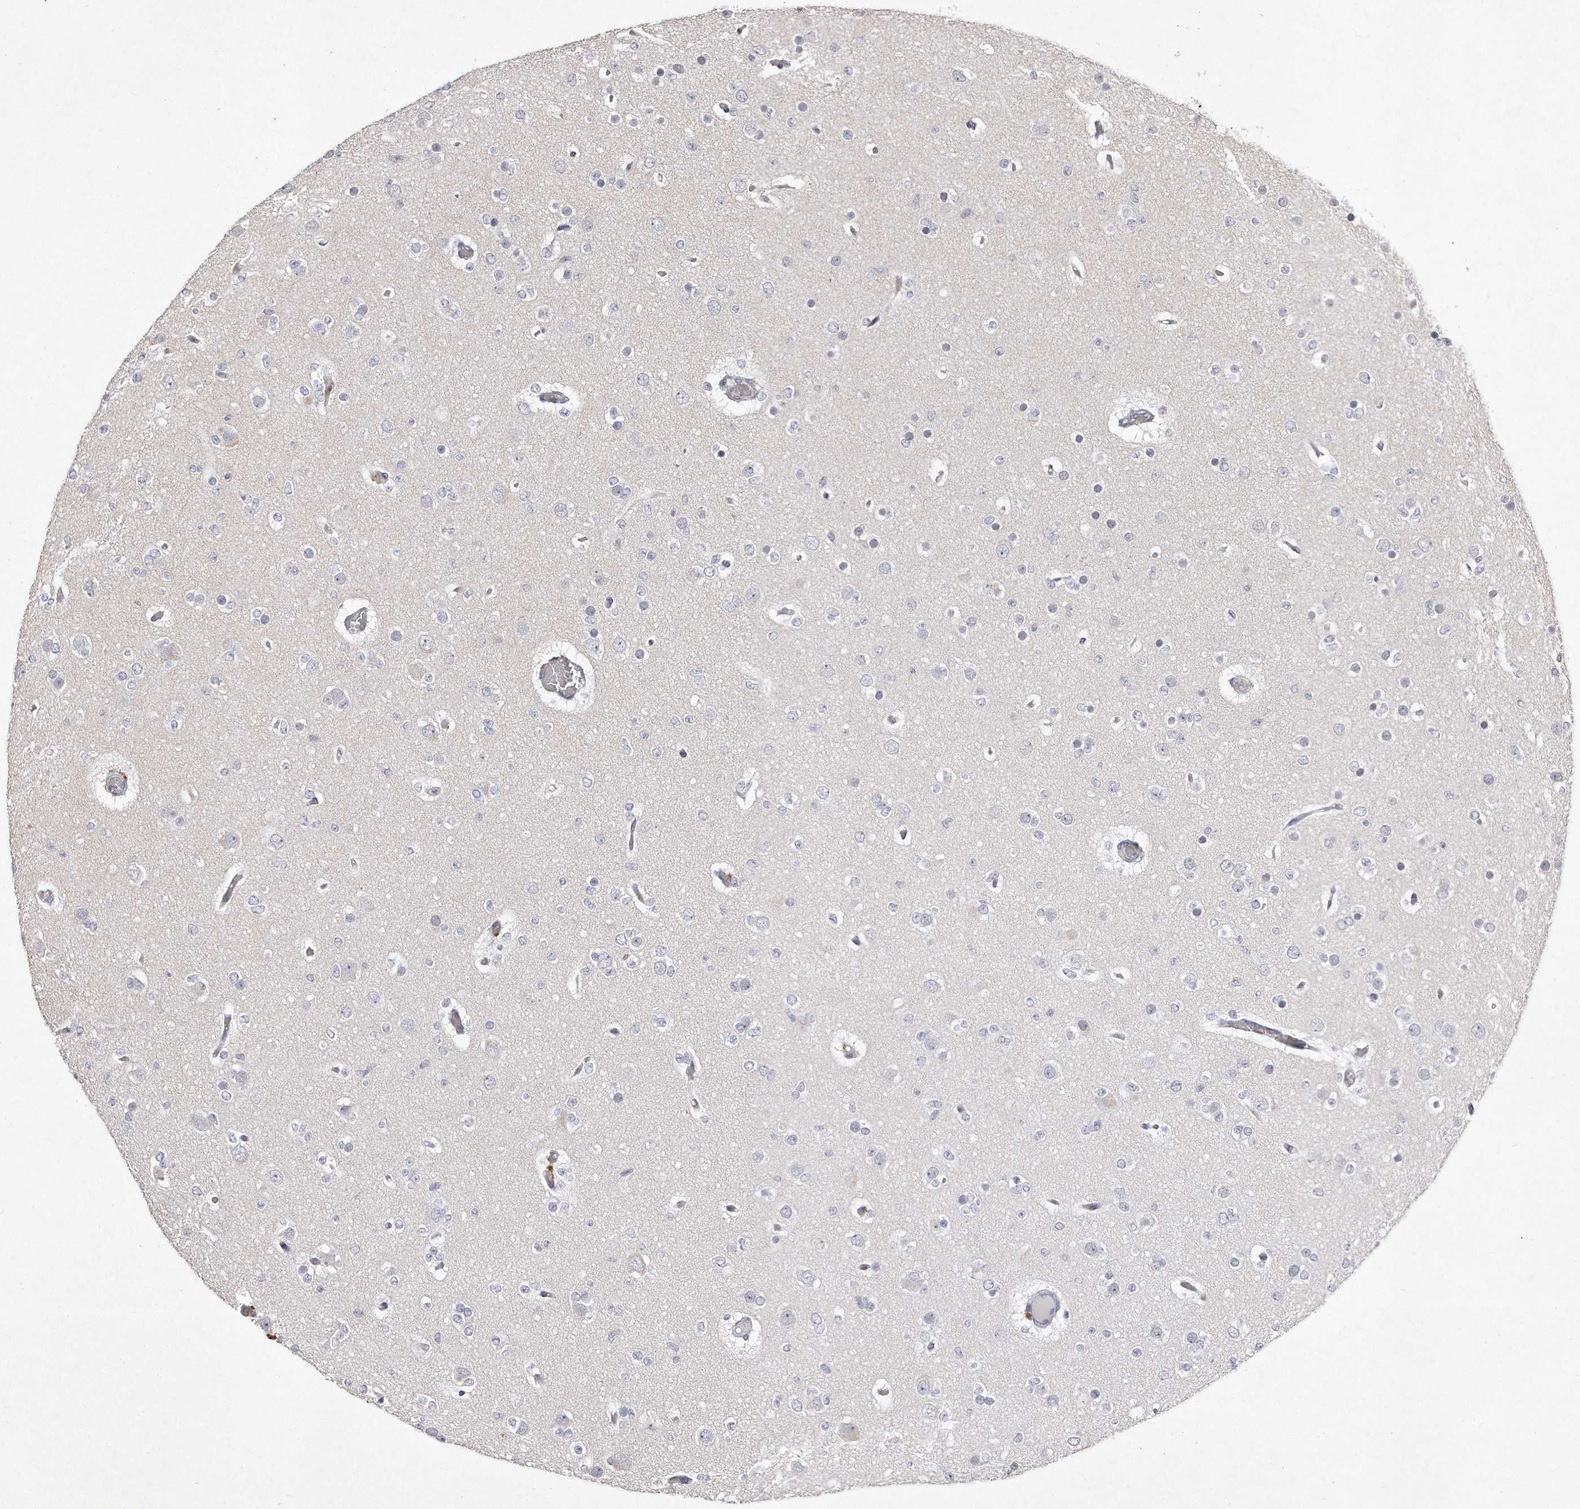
{"staining": {"intensity": "negative", "quantity": "none", "location": "none"}, "tissue": "glioma", "cell_type": "Tumor cells", "image_type": "cancer", "snomed": [{"axis": "morphology", "description": "Glioma, malignant, Low grade"}, {"axis": "topography", "description": "Brain"}], "caption": "A high-resolution histopathology image shows IHC staining of glioma, which reveals no significant staining in tumor cells.", "gene": "TECR", "patient": {"sex": "female", "age": 22}}